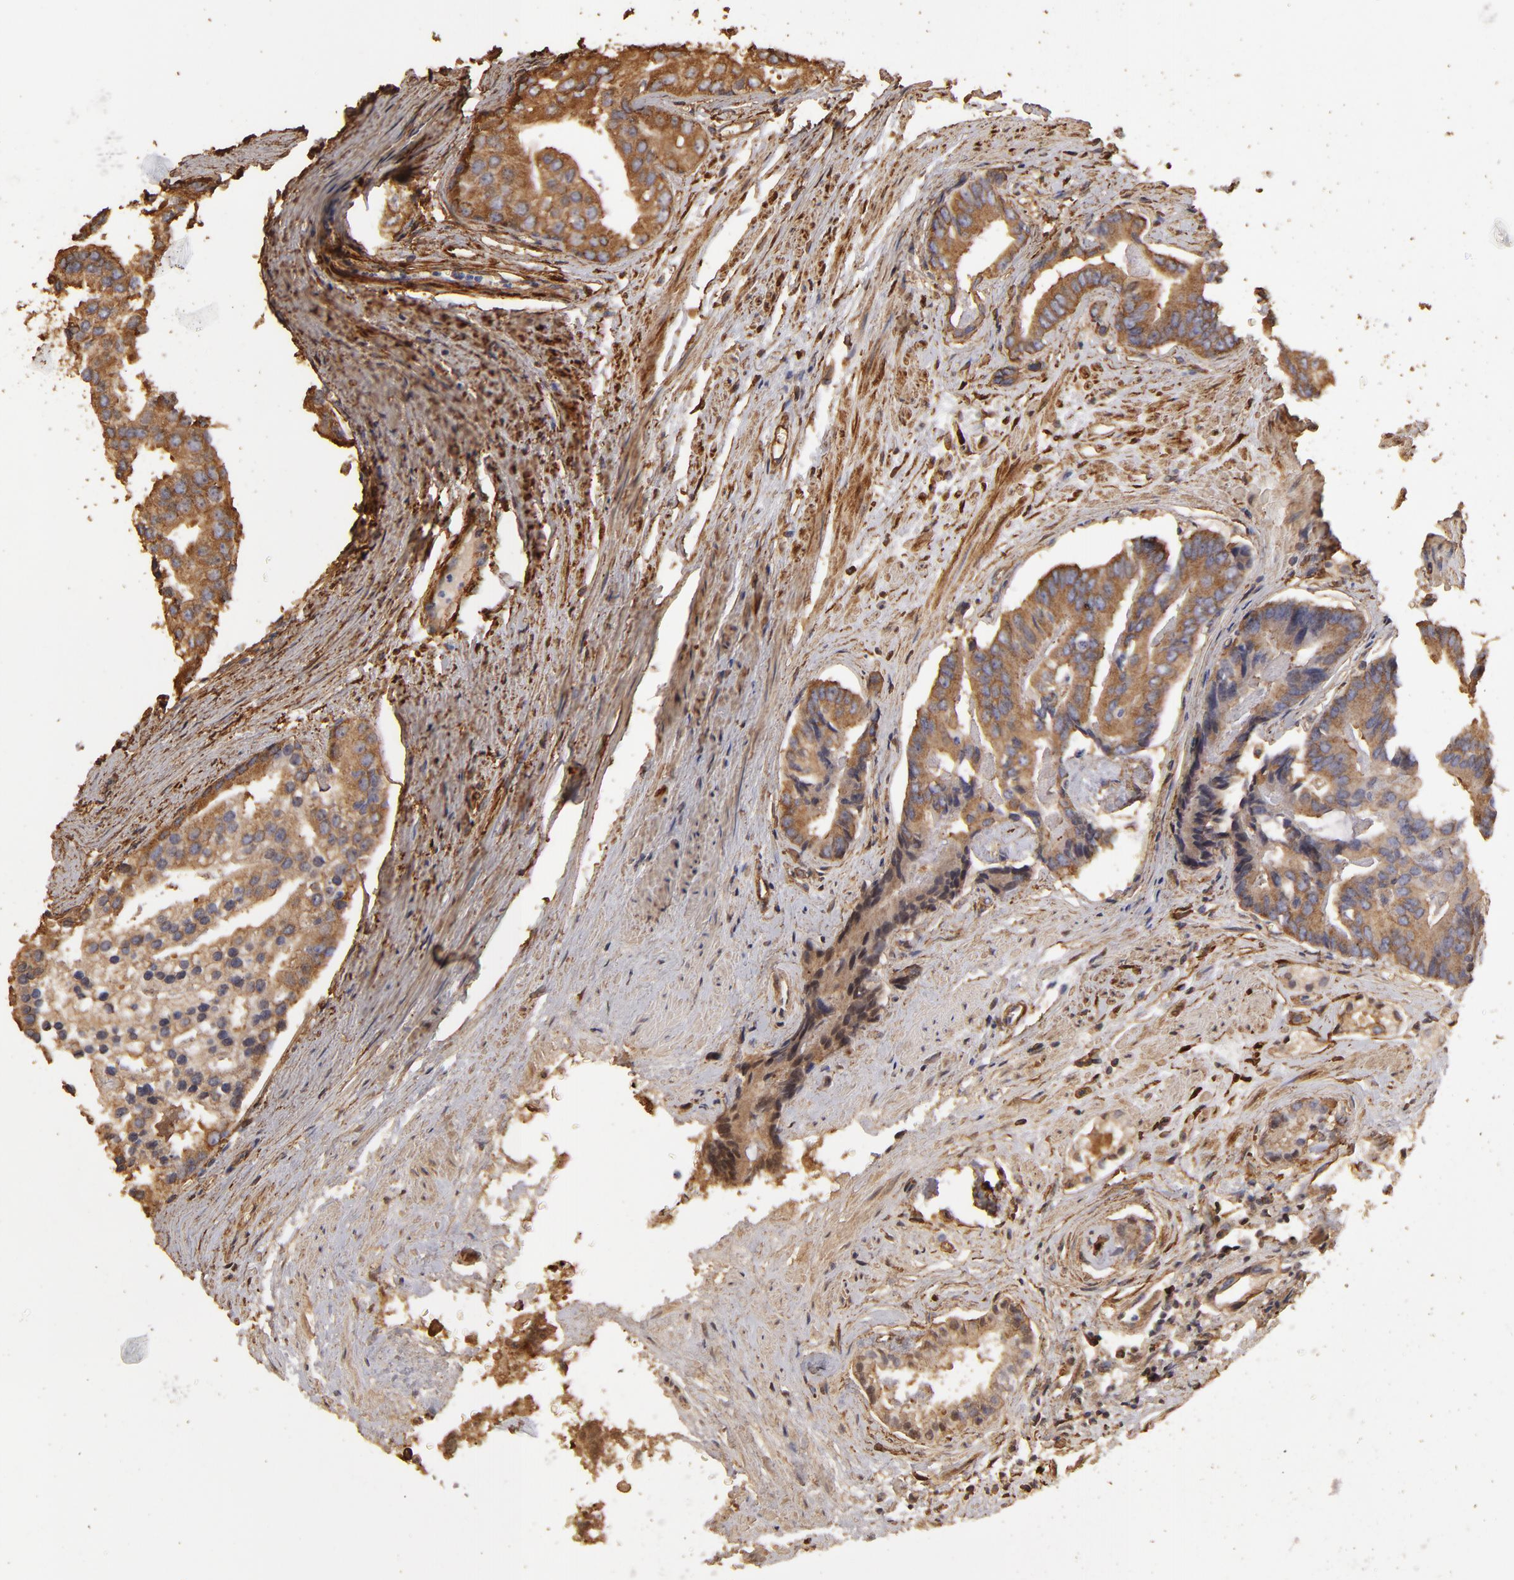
{"staining": {"intensity": "moderate", "quantity": ">75%", "location": "cytoplasmic/membranous"}, "tissue": "prostate cancer", "cell_type": "Tumor cells", "image_type": "cancer", "snomed": [{"axis": "morphology", "description": "Adenocarcinoma, High grade"}, {"axis": "topography", "description": "Prostate"}], "caption": "A medium amount of moderate cytoplasmic/membranous staining is seen in approximately >75% of tumor cells in prostate high-grade adenocarcinoma tissue.", "gene": "HSPB6", "patient": {"sex": "male", "age": 56}}